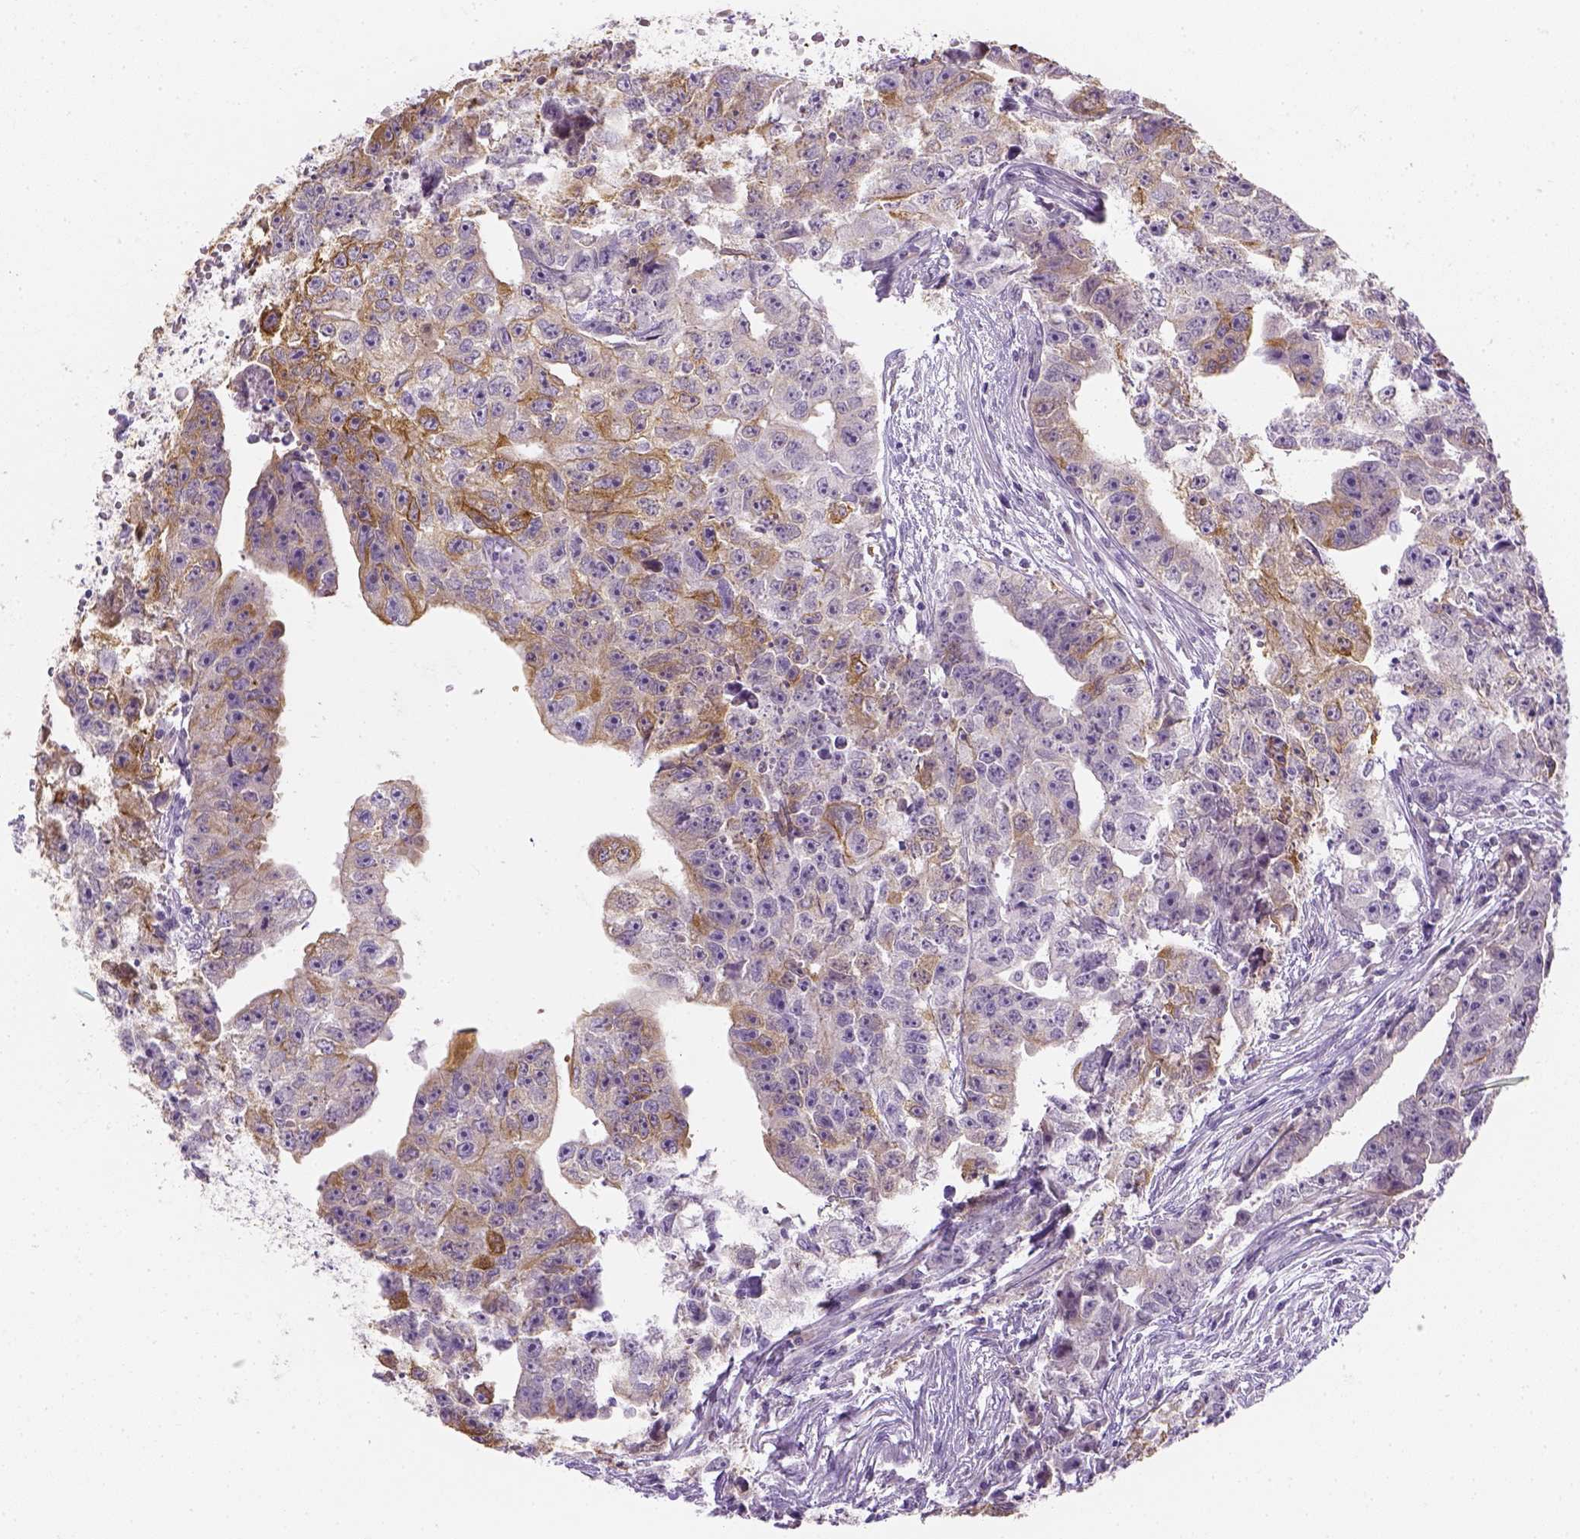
{"staining": {"intensity": "moderate", "quantity": ">75%", "location": "cytoplasmic/membranous"}, "tissue": "testis cancer", "cell_type": "Tumor cells", "image_type": "cancer", "snomed": [{"axis": "morphology", "description": "Carcinoma, Embryonal, NOS"}, {"axis": "morphology", "description": "Teratoma, malignant, NOS"}, {"axis": "topography", "description": "Testis"}], "caption": "An image showing moderate cytoplasmic/membranous expression in about >75% of tumor cells in testis cancer, as visualized by brown immunohistochemical staining.", "gene": "CACNB1", "patient": {"sex": "male", "age": 24}}